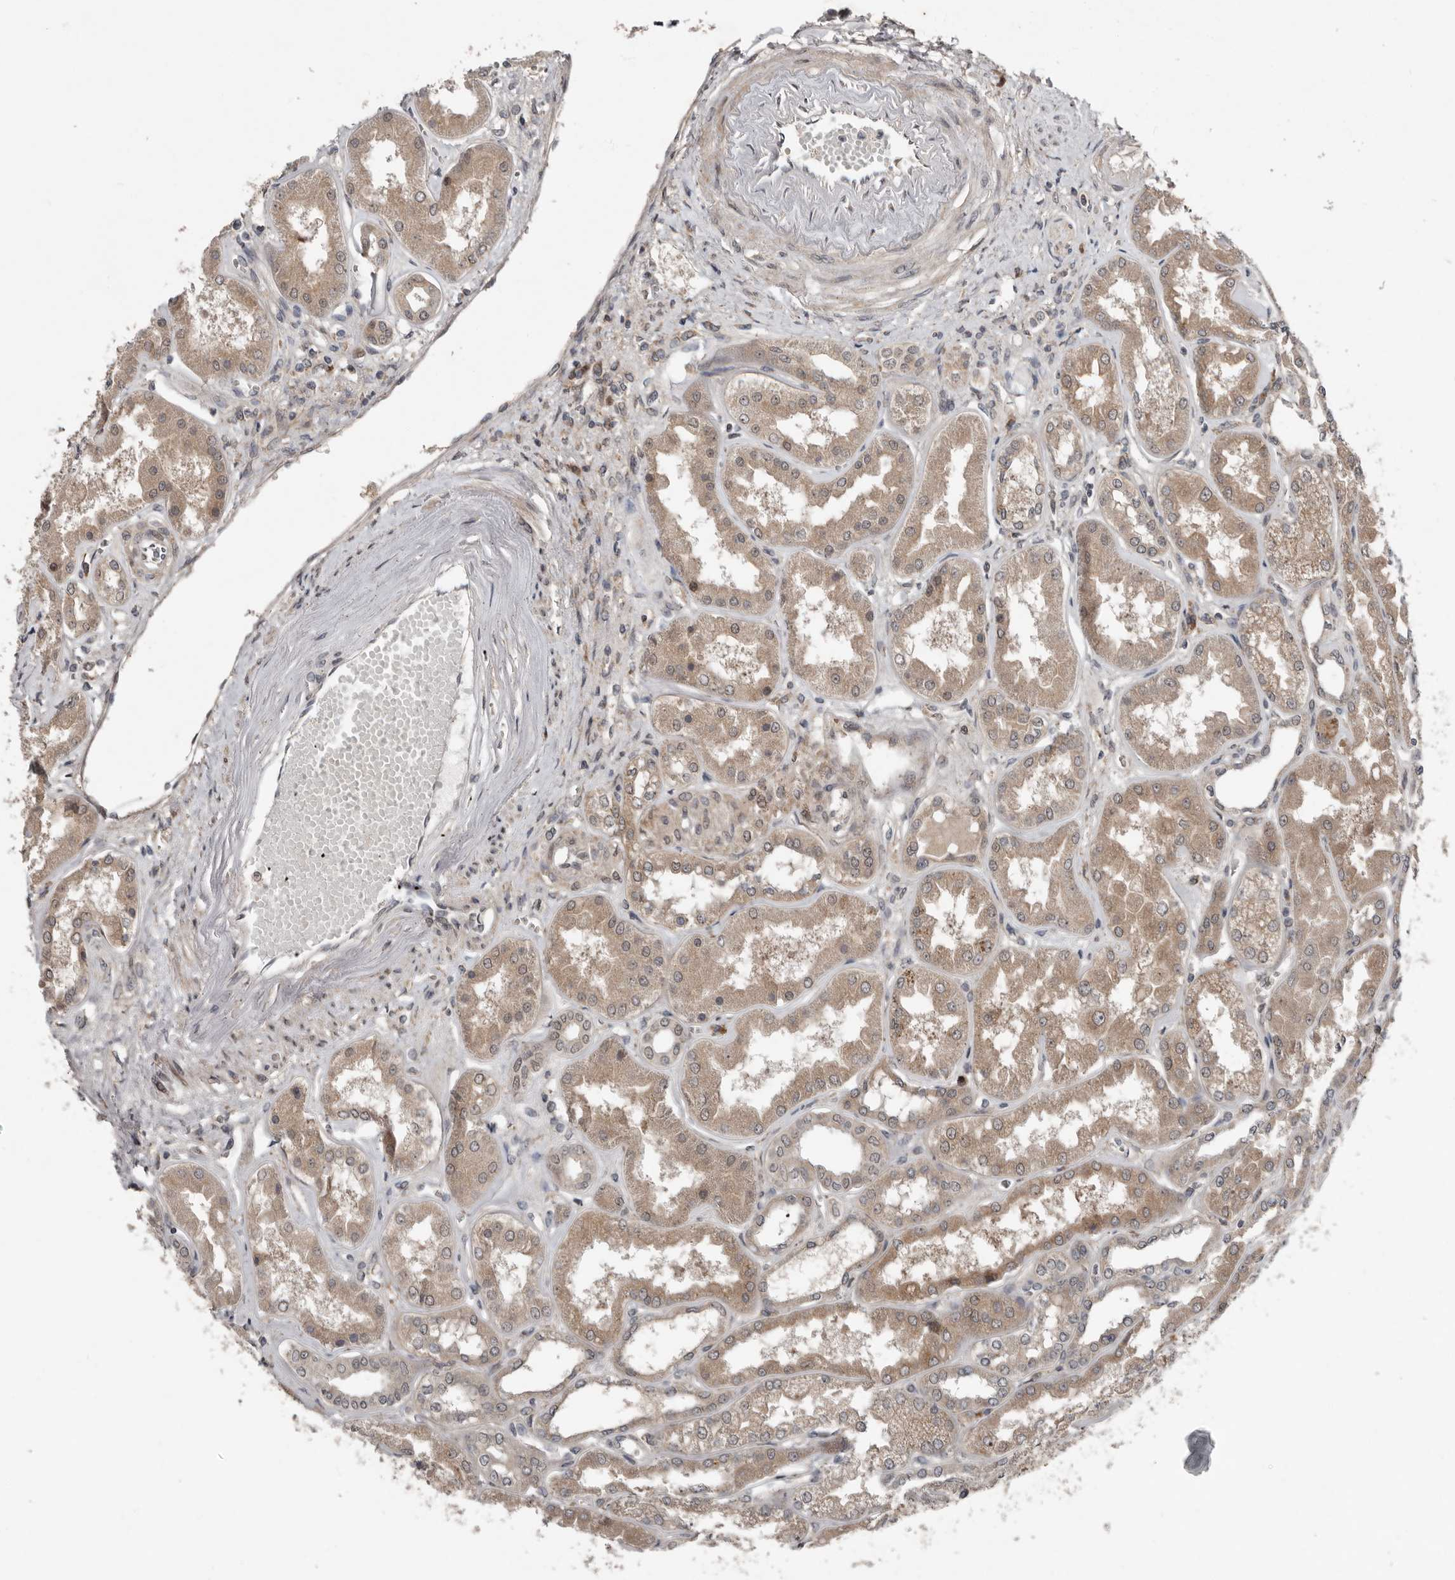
{"staining": {"intensity": "weak", "quantity": "<25%", "location": "cytoplasmic/membranous,nuclear"}, "tissue": "kidney", "cell_type": "Cells in glomeruli", "image_type": "normal", "snomed": [{"axis": "morphology", "description": "Normal tissue, NOS"}, {"axis": "topography", "description": "Kidney"}], "caption": "High power microscopy micrograph of an immunohistochemistry histopathology image of benign kidney, revealing no significant expression in cells in glomeruli. (DAB immunohistochemistry visualized using brightfield microscopy, high magnification).", "gene": "CHML", "patient": {"sex": "female", "age": 56}}